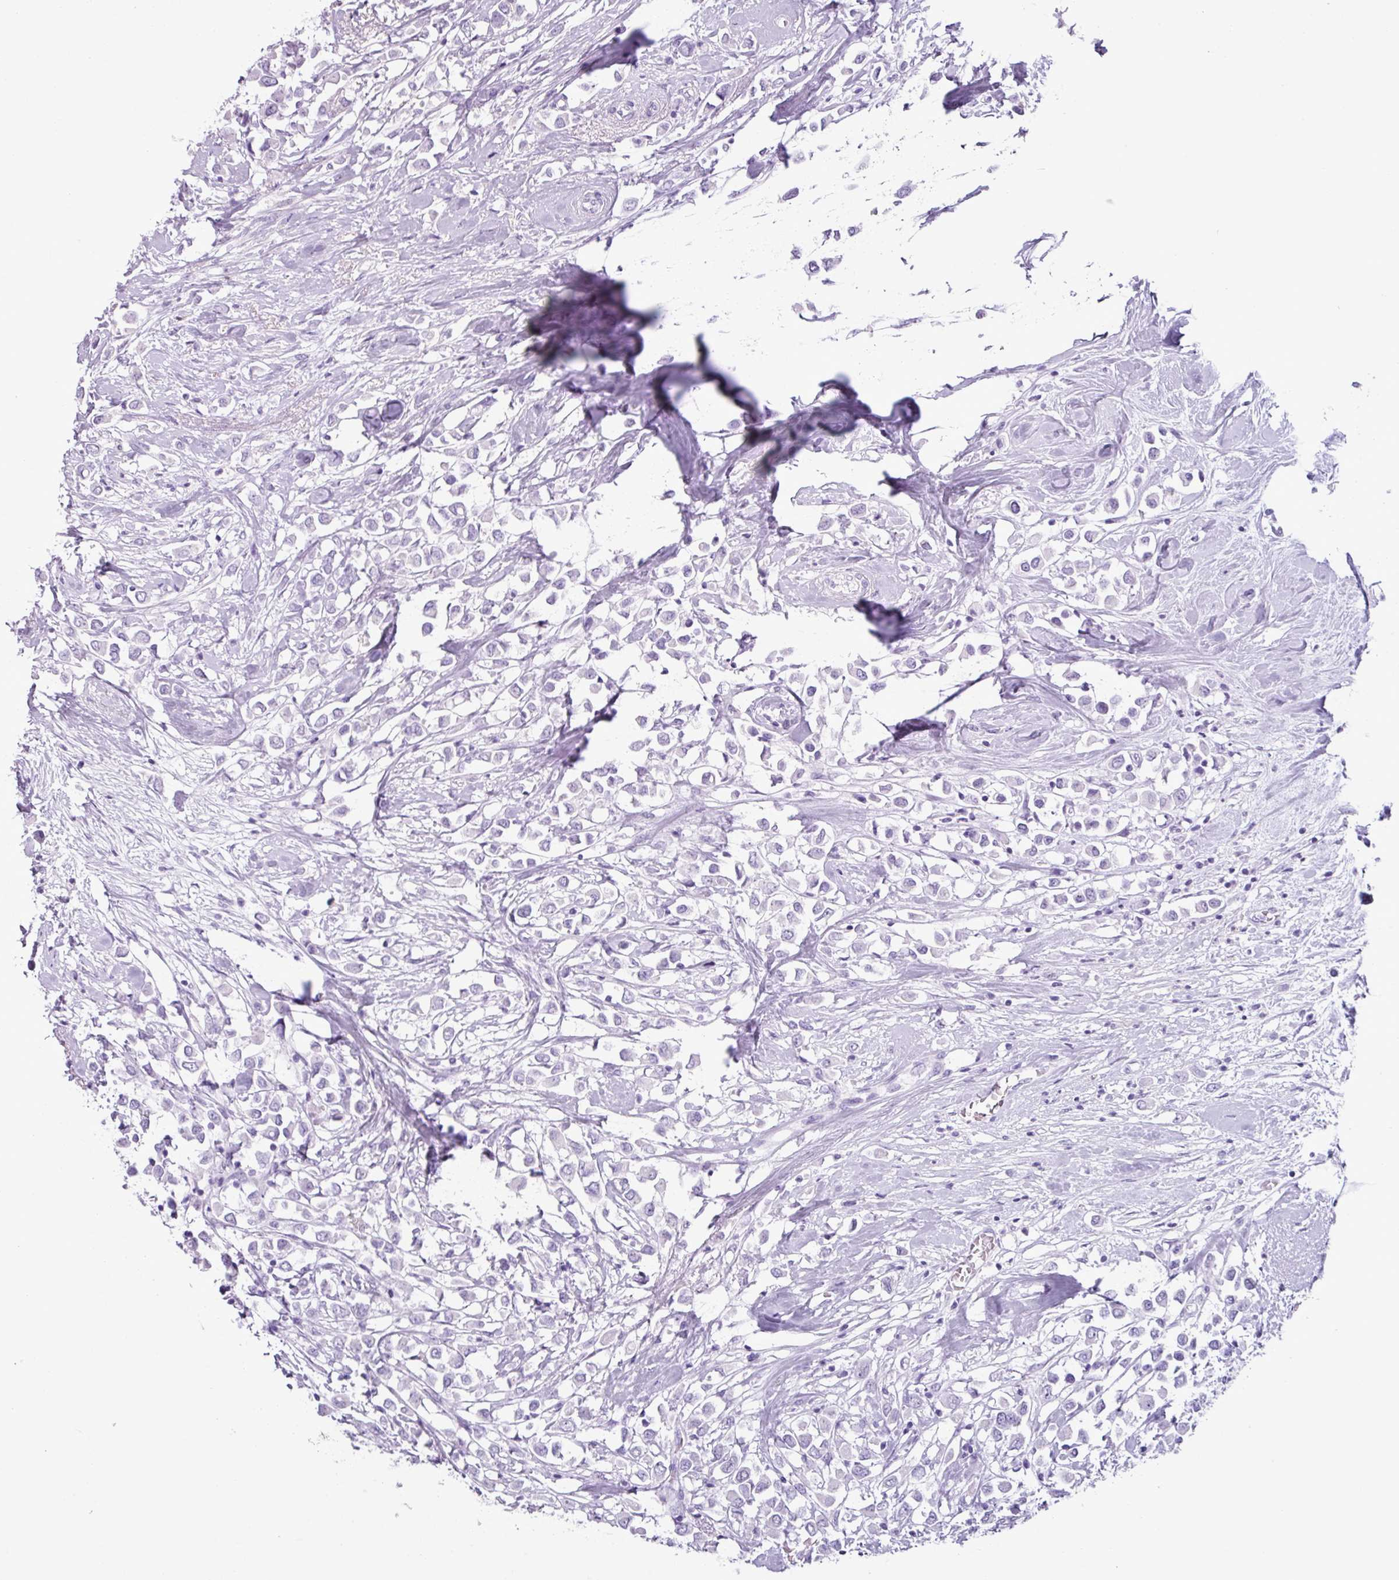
{"staining": {"intensity": "negative", "quantity": "none", "location": "none"}, "tissue": "breast cancer", "cell_type": "Tumor cells", "image_type": "cancer", "snomed": [{"axis": "morphology", "description": "Duct carcinoma"}, {"axis": "topography", "description": "Breast"}], "caption": "DAB immunohistochemical staining of invasive ductal carcinoma (breast) reveals no significant expression in tumor cells.", "gene": "SCT", "patient": {"sex": "female", "age": 61}}